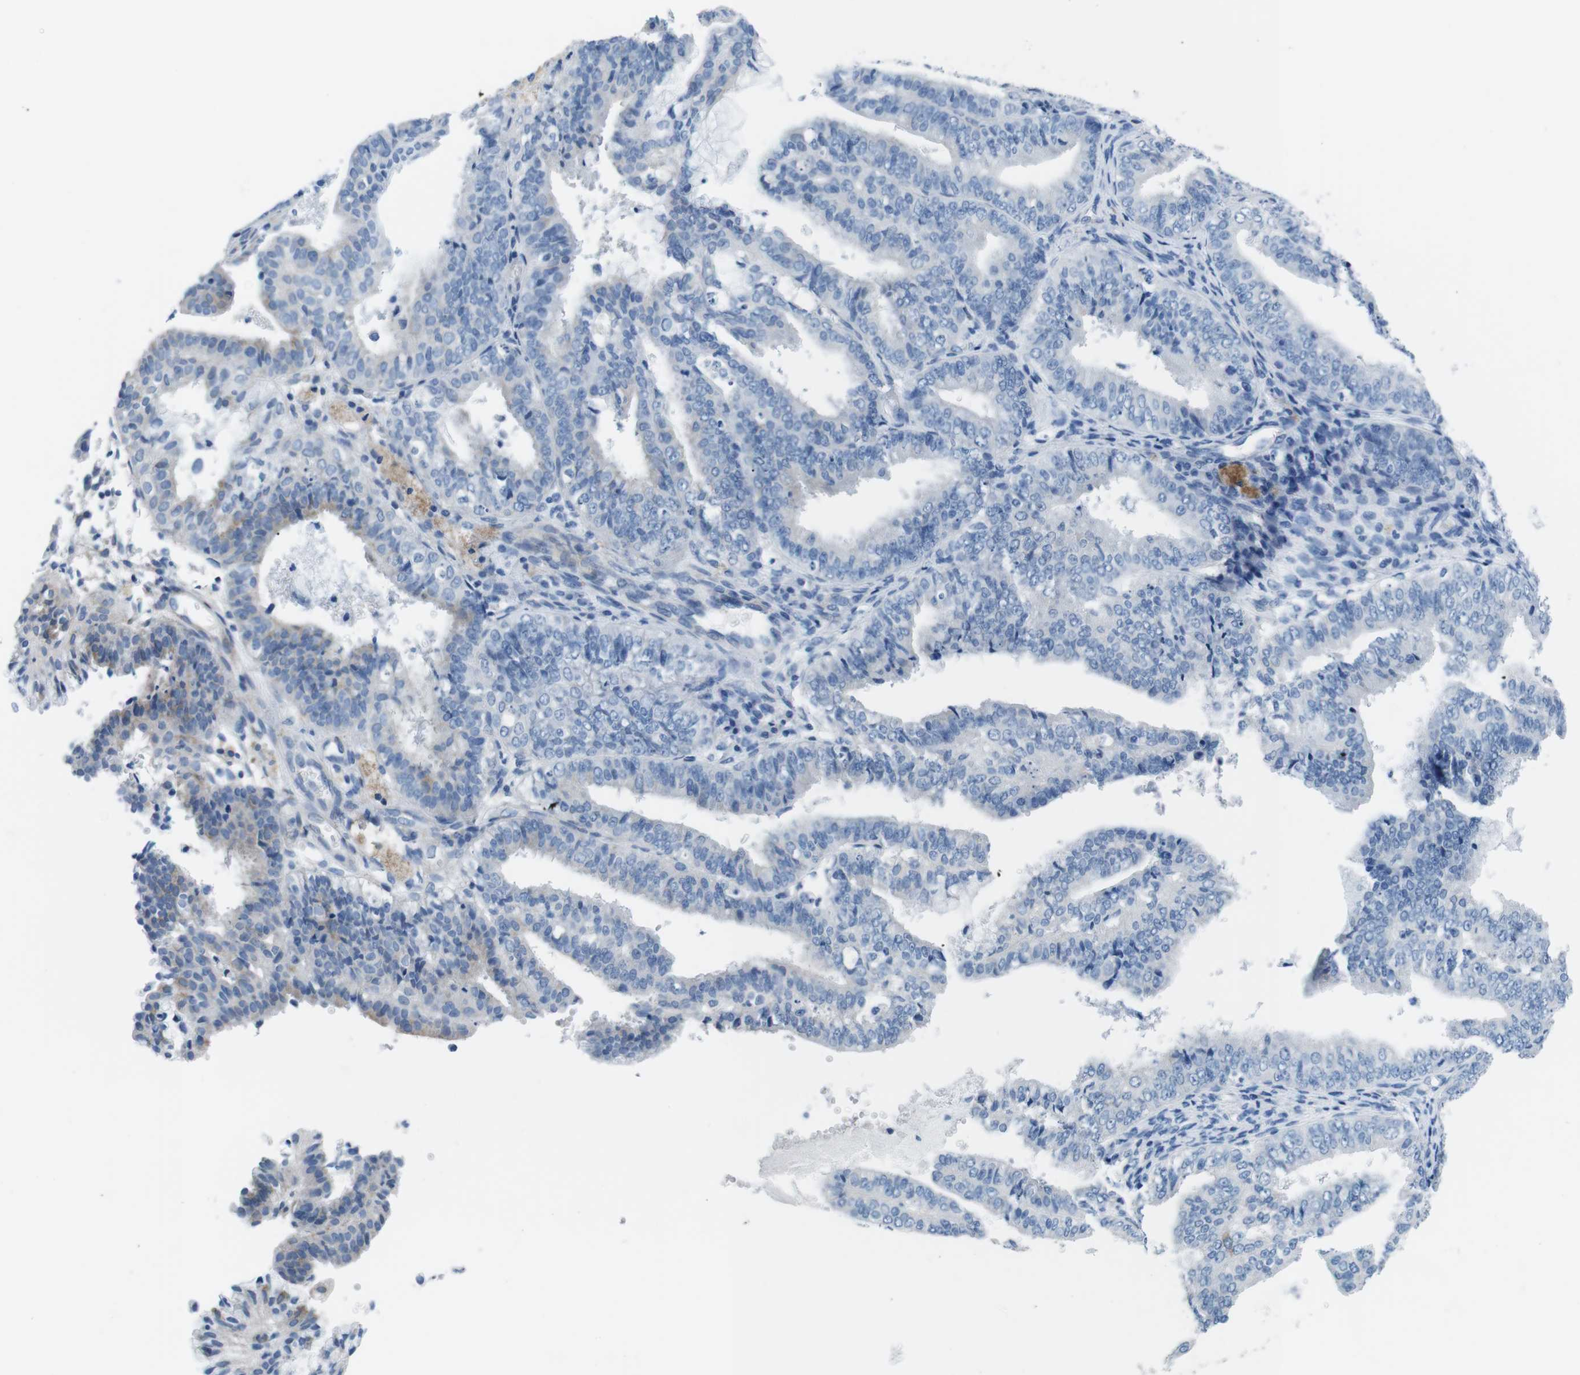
{"staining": {"intensity": "negative", "quantity": "none", "location": "none"}, "tissue": "endometrial cancer", "cell_type": "Tumor cells", "image_type": "cancer", "snomed": [{"axis": "morphology", "description": "Adenocarcinoma, NOS"}, {"axis": "topography", "description": "Endometrium"}], "caption": "The image displays no significant positivity in tumor cells of endometrial adenocarcinoma.", "gene": "MUC2", "patient": {"sex": "female", "age": 63}}